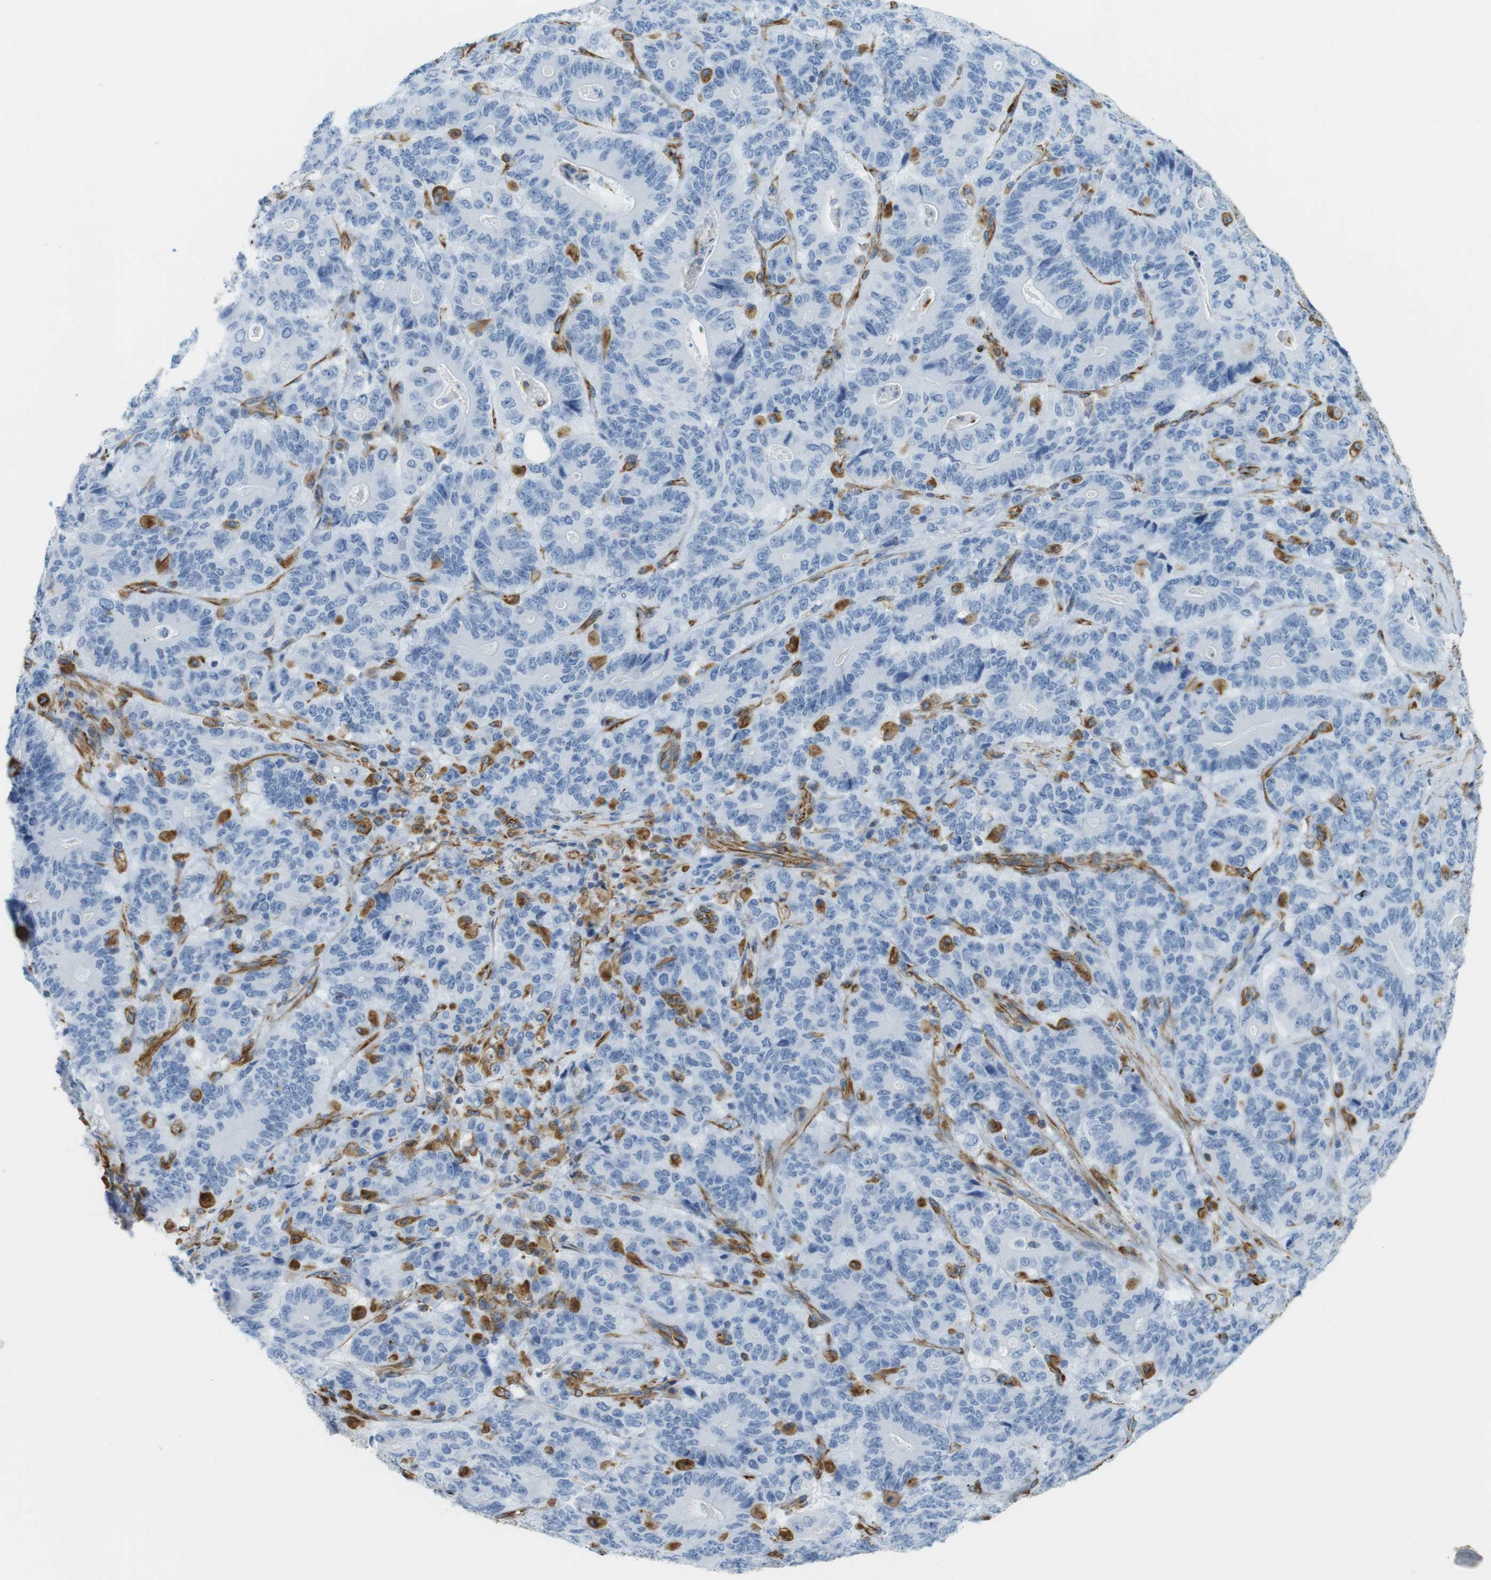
{"staining": {"intensity": "negative", "quantity": "none", "location": "none"}, "tissue": "stomach cancer", "cell_type": "Tumor cells", "image_type": "cancer", "snomed": [{"axis": "morphology", "description": "Adenocarcinoma, NOS"}, {"axis": "topography", "description": "Stomach"}], "caption": "The micrograph exhibits no staining of tumor cells in stomach cancer. The staining is performed using DAB (3,3'-diaminobenzidine) brown chromogen with nuclei counter-stained in using hematoxylin.", "gene": "MS4A10", "patient": {"sex": "female", "age": 73}}